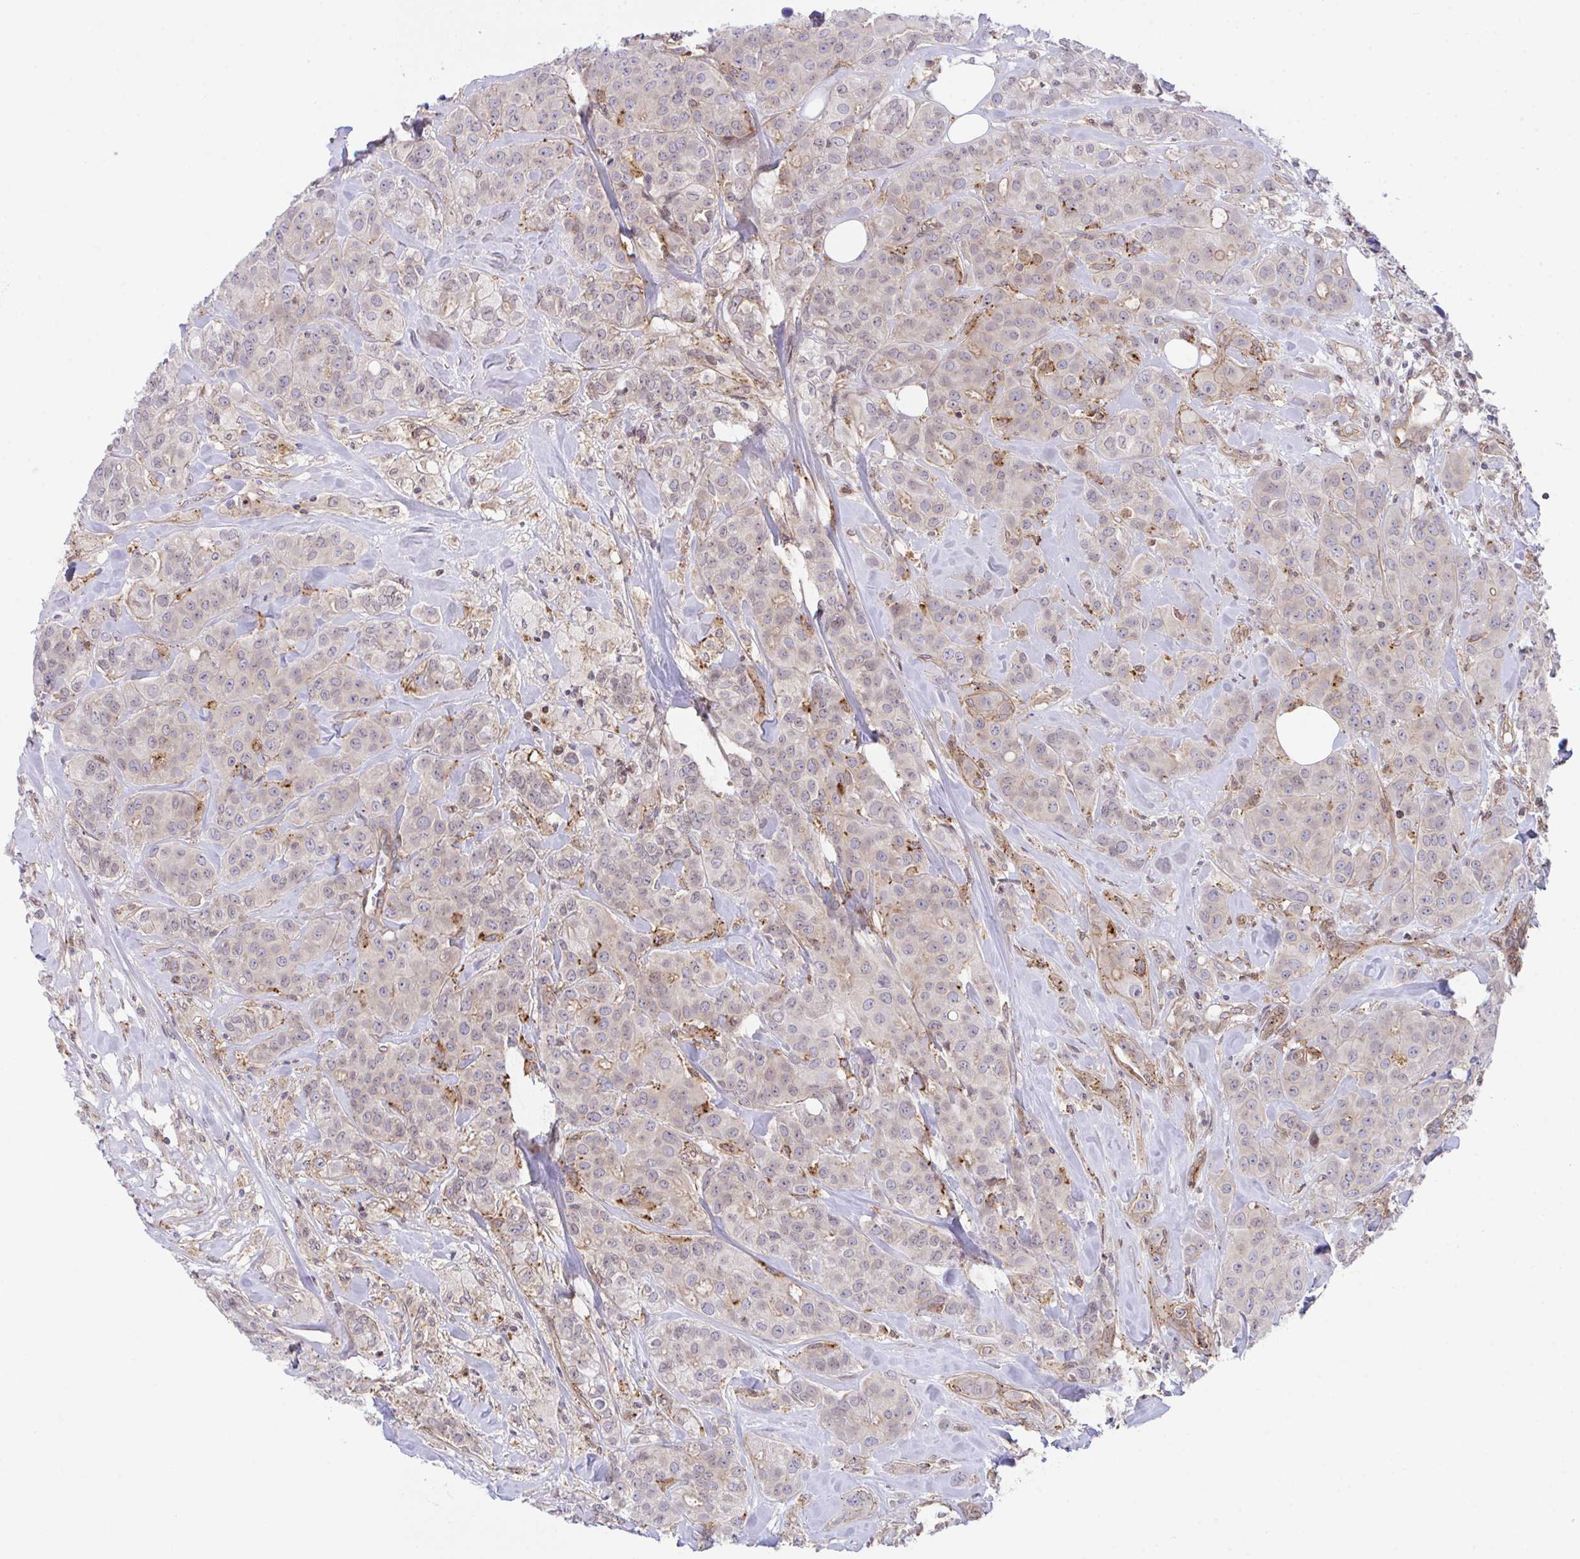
{"staining": {"intensity": "weak", "quantity": "<25%", "location": "cytoplasmic/membranous"}, "tissue": "breast cancer", "cell_type": "Tumor cells", "image_type": "cancer", "snomed": [{"axis": "morphology", "description": "Normal tissue, NOS"}, {"axis": "morphology", "description": "Duct carcinoma"}, {"axis": "topography", "description": "Breast"}], "caption": "Breast cancer stained for a protein using IHC shows no staining tumor cells.", "gene": "ZBED3", "patient": {"sex": "female", "age": 43}}